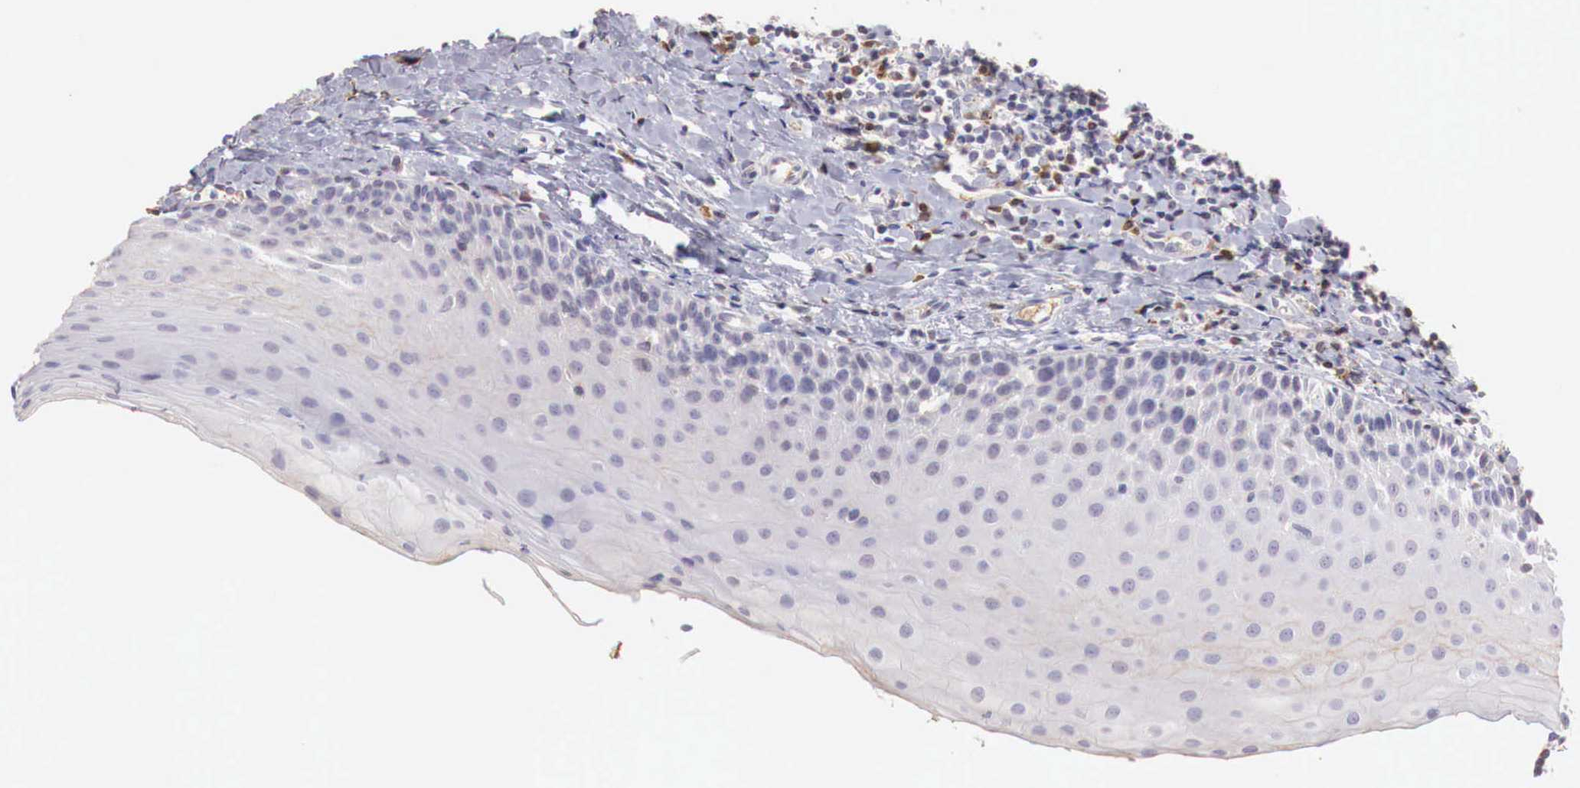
{"staining": {"intensity": "negative", "quantity": "none", "location": "none"}, "tissue": "tonsil", "cell_type": "Germinal center cells", "image_type": "normal", "snomed": [{"axis": "morphology", "description": "Normal tissue, NOS"}, {"axis": "topography", "description": "Tonsil"}], "caption": "The immunohistochemistry (IHC) micrograph has no significant staining in germinal center cells of tonsil. Nuclei are stained in blue.", "gene": "XPNPEP2", "patient": {"sex": "female", "age": 41}}